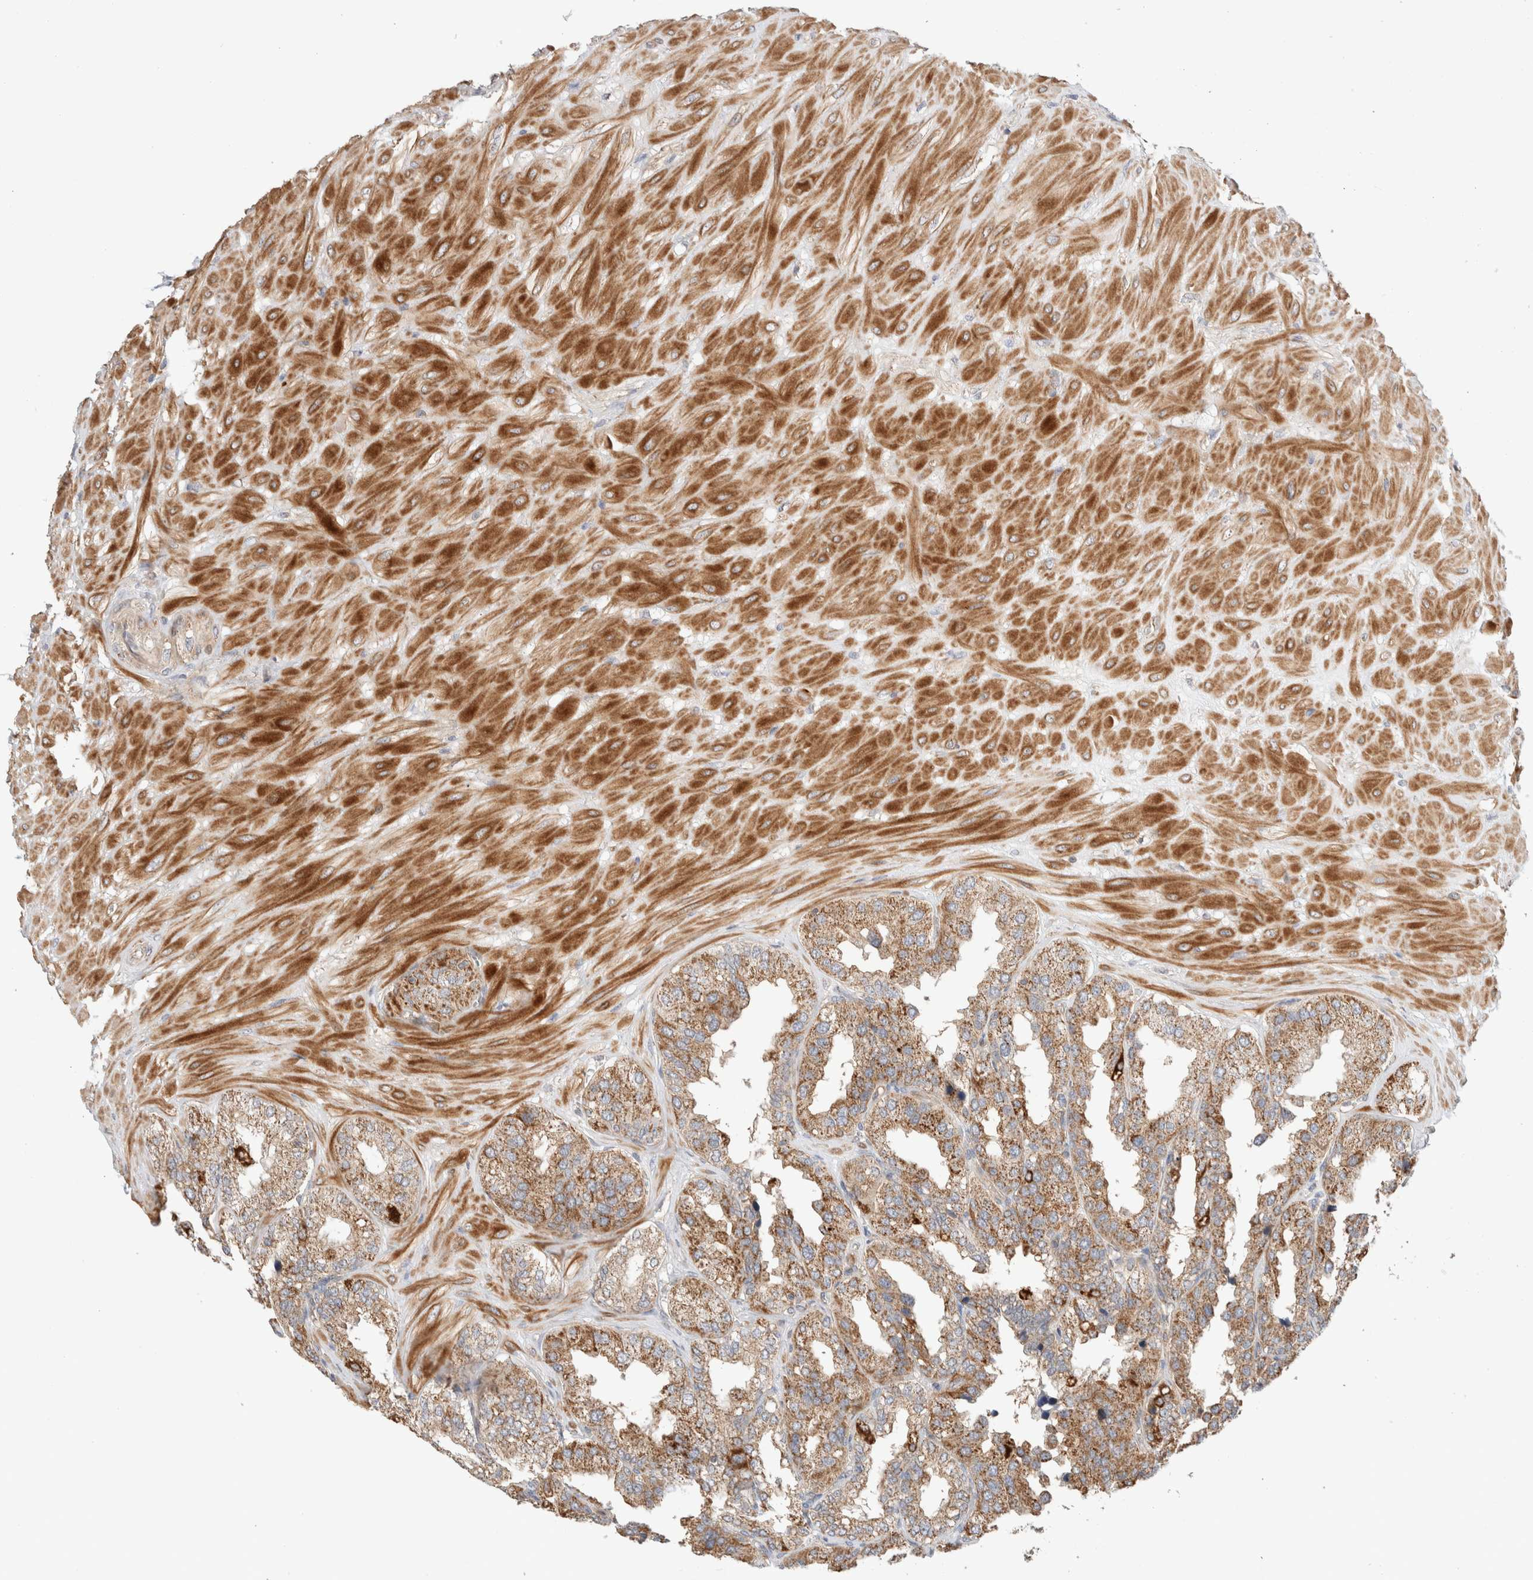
{"staining": {"intensity": "moderate", "quantity": ">75%", "location": "cytoplasmic/membranous"}, "tissue": "seminal vesicle", "cell_type": "Glandular cells", "image_type": "normal", "snomed": [{"axis": "morphology", "description": "Normal tissue, NOS"}, {"axis": "topography", "description": "Prostate"}, {"axis": "topography", "description": "Seminal veicle"}], "caption": "Moderate cytoplasmic/membranous staining is present in approximately >75% of glandular cells in normal seminal vesicle.", "gene": "MRM3", "patient": {"sex": "male", "age": 51}}